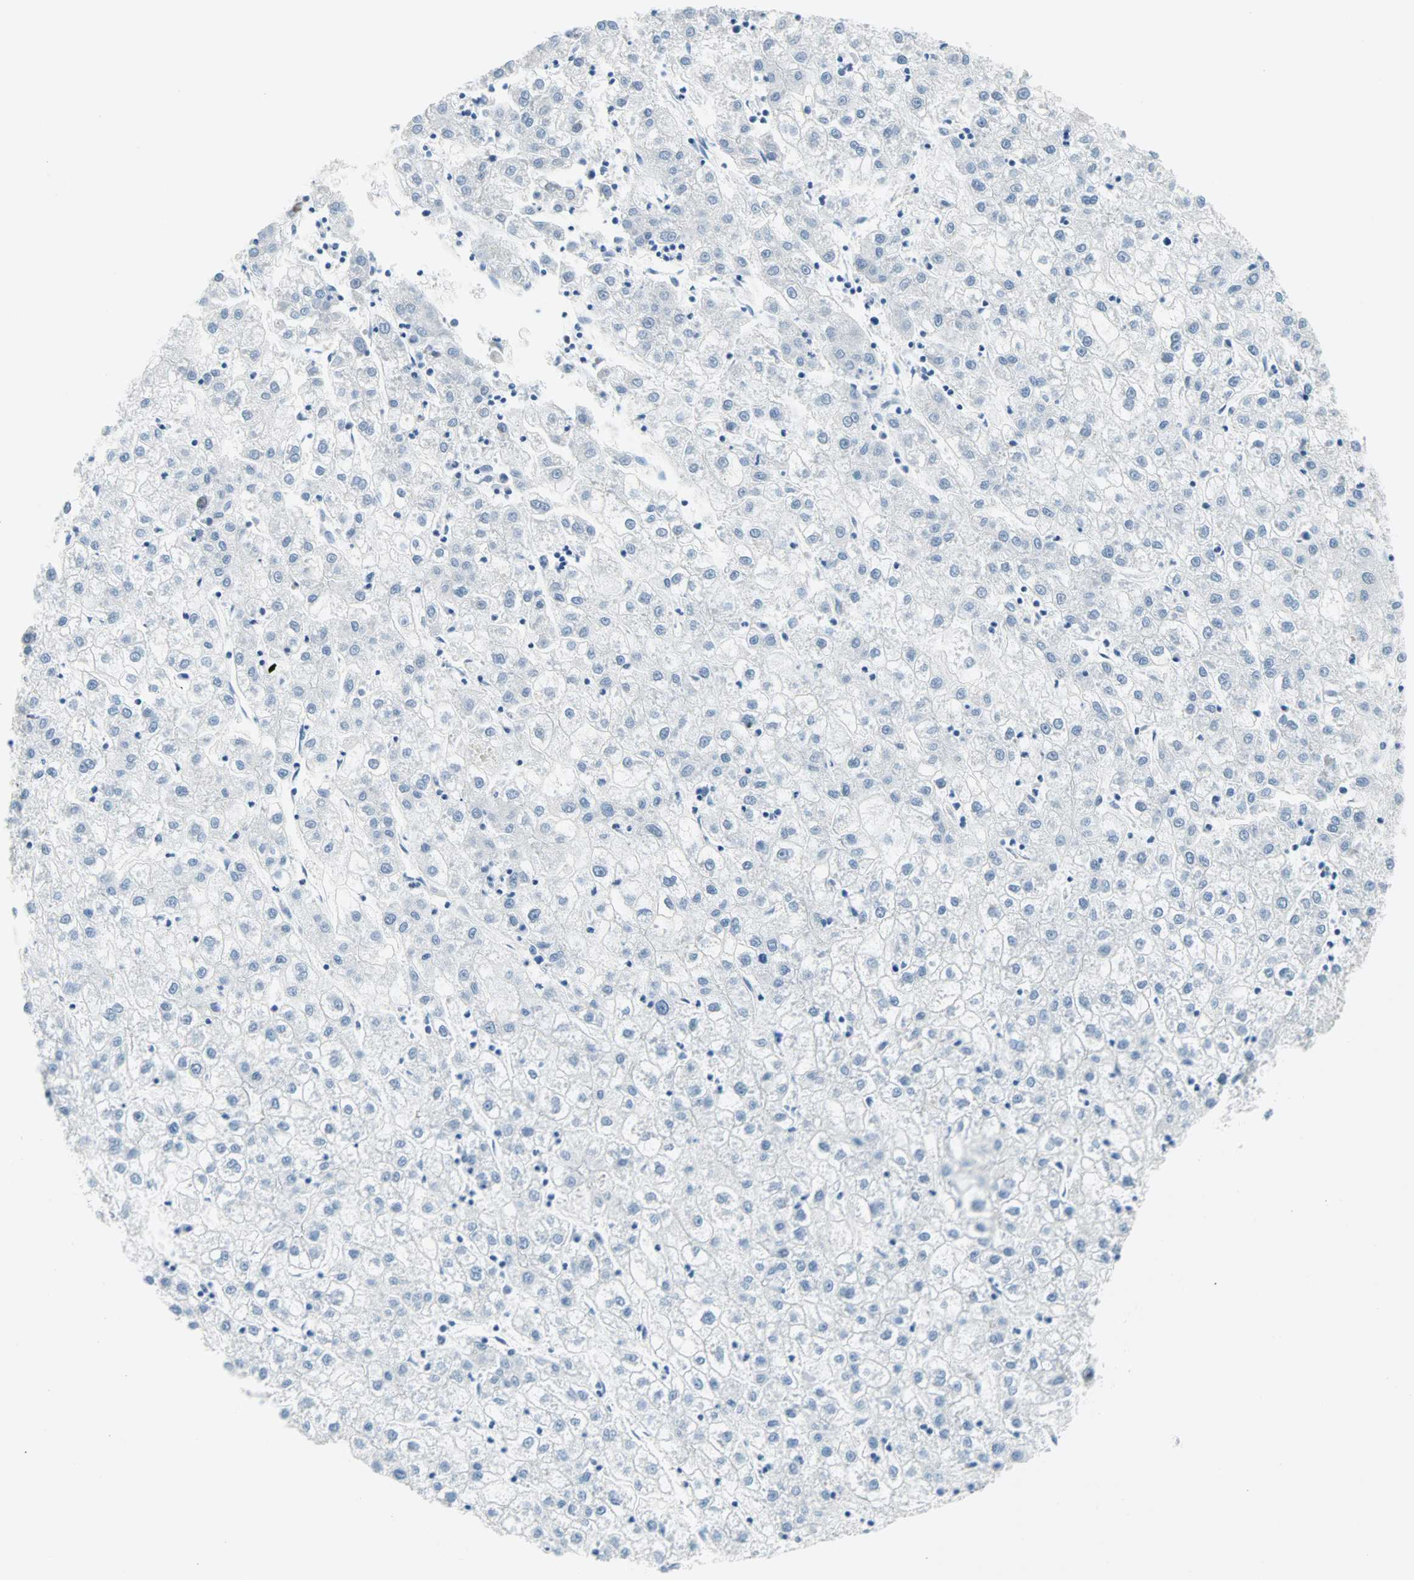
{"staining": {"intensity": "negative", "quantity": "none", "location": "none"}, "tissue": "liver cancer", "cell_type": "Tumor cells", "image_type": "cancer", "snomed": [{"axis": "morphology", "description": "Carcinoma, Hepatocellular, NOS"}, {"axis": "topography", "description": "Liver"}], "caption": "Tumor cells are negative for brown protein staining in liver cancer (hepatocellular carcinoma).", "gene": "TMEM163", "patient": {"sex": "male", "age": 72}}